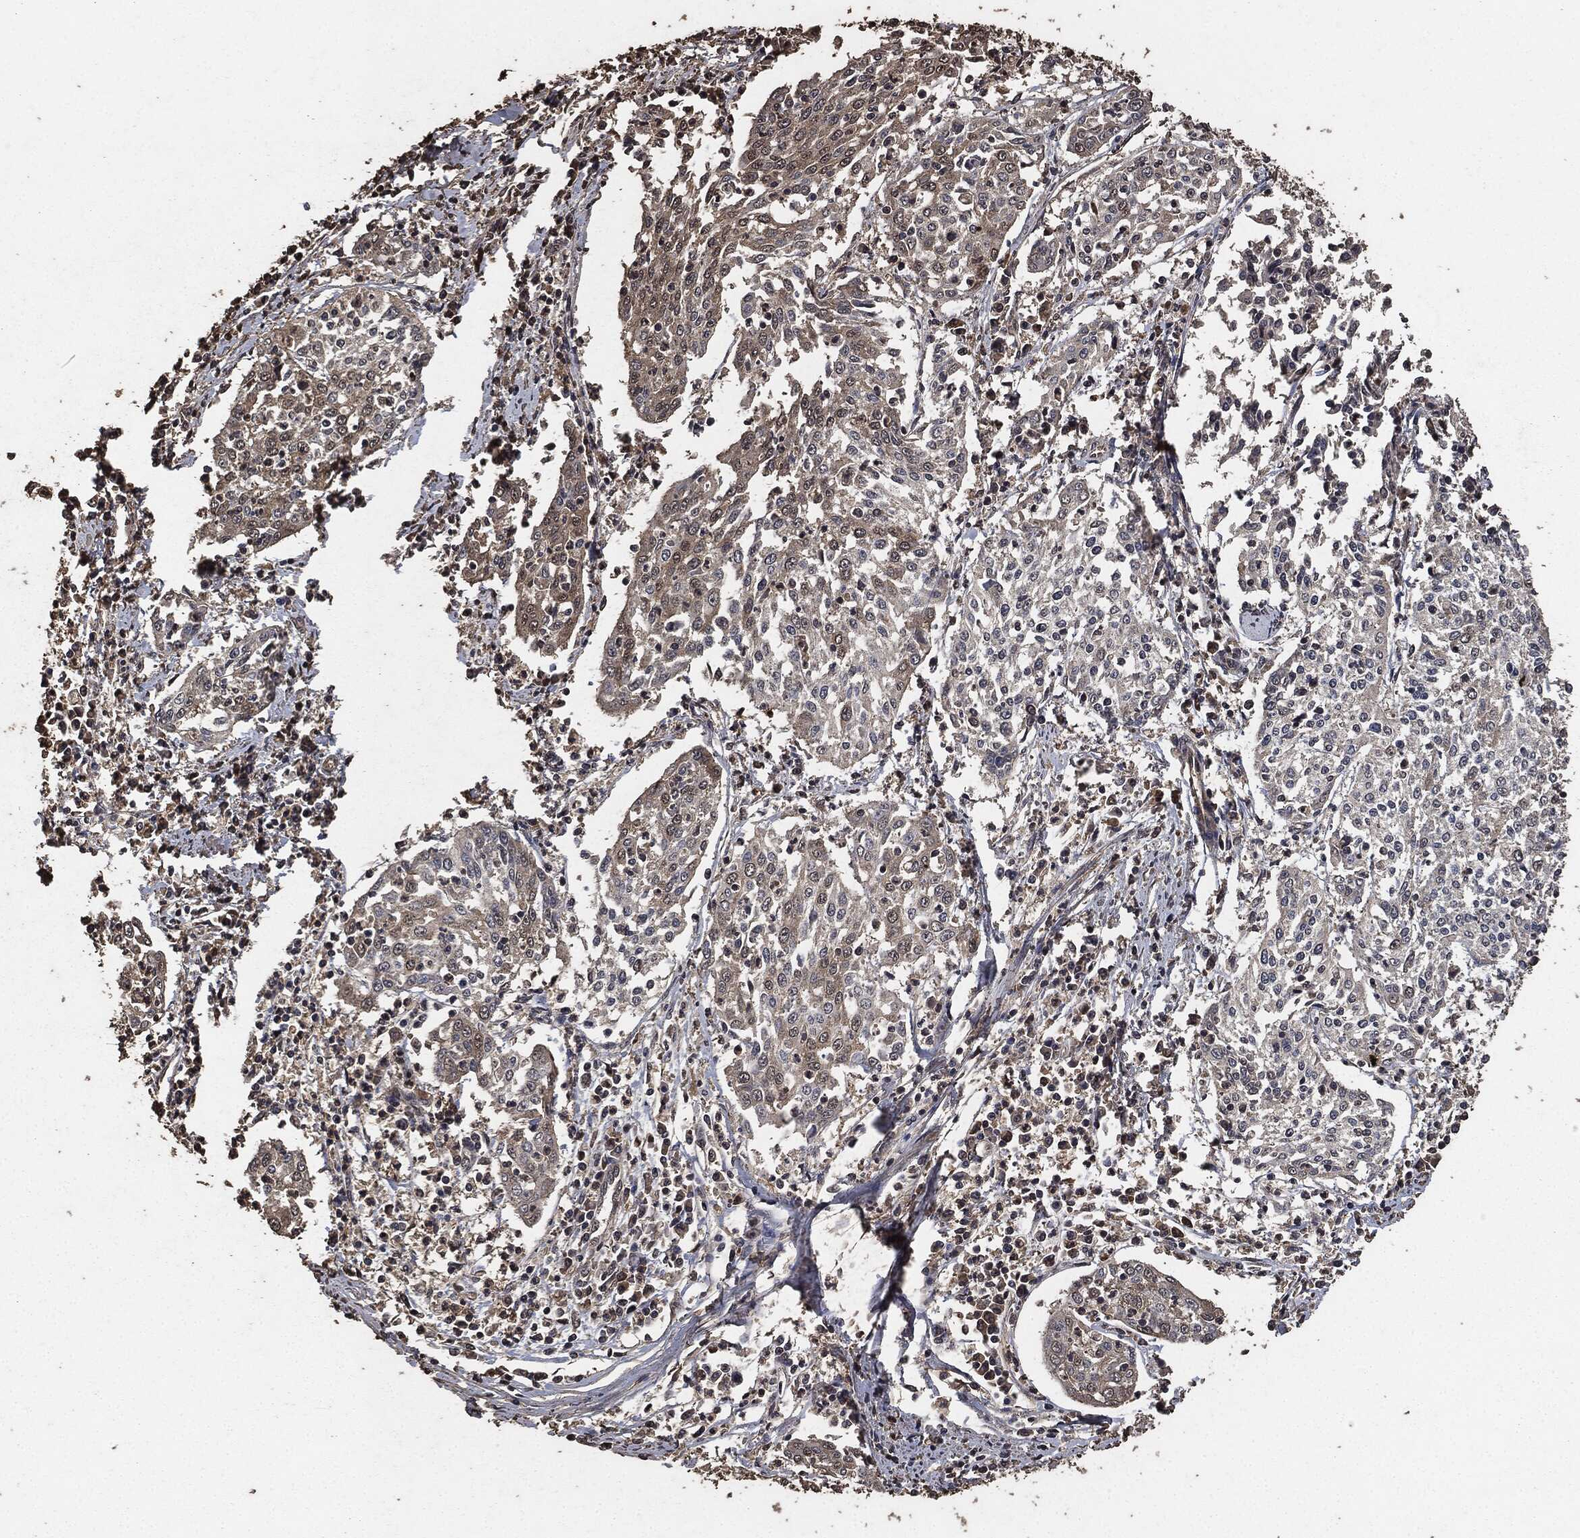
{"staining": {"intensity": "weak", "quantity": "<25%", "location": "cytoplasmic/membranous"}, "tissue": "cervical cancer", "cell_type": "Tumor cells", "image_type": "cancer", "snomed": [{"axis": "morphology", "description": "Squamous cell carcinoma, NOS"}, {"axis": "topography", "description": "Cervix"}], "caption": "This is a micrograph of immunohistochemistry (IHC) staining of cervical cancer (squamous cell carcinoma), which shows no positivity in tumor cells.", "gene": "AKT1S1", "patient": {"sex": "female", "age": 41}}